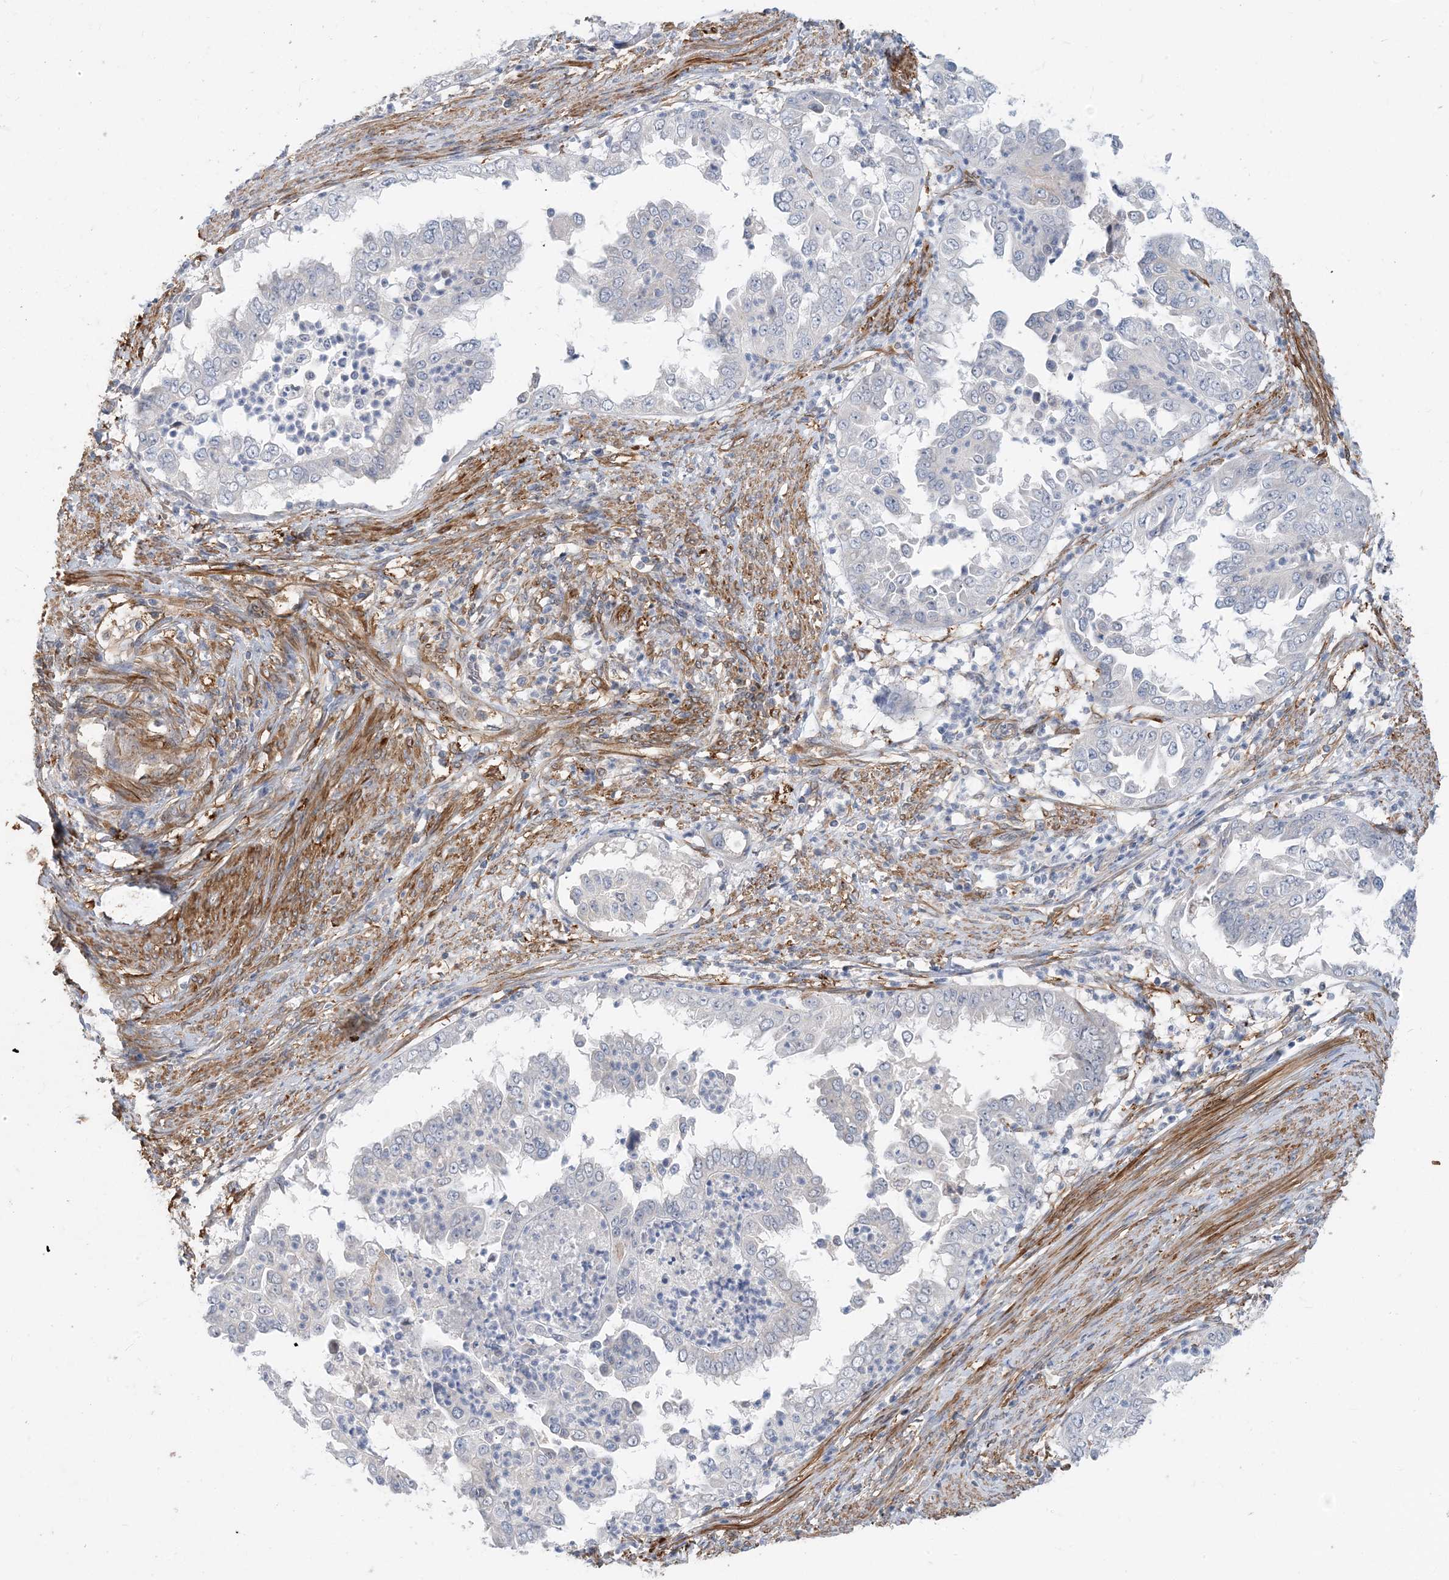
{"staining": {"intensity": "negative", "quantity": "none", "location": "none"}, "tissue": "endometrial cancer", "cell_type": "Tumor cells", "image_type": "cancer", "snomed": [{"axis": "morphology", "description": "Adenocarcinoma, NOS"}, {"axis": "topography", "description": "Endometrium"}], "caption": "Tumor cells are negative for protein expression in human endometrial cancer.", "gene": "EIF2A", "patient": {"sex": "female", "age": 85}}